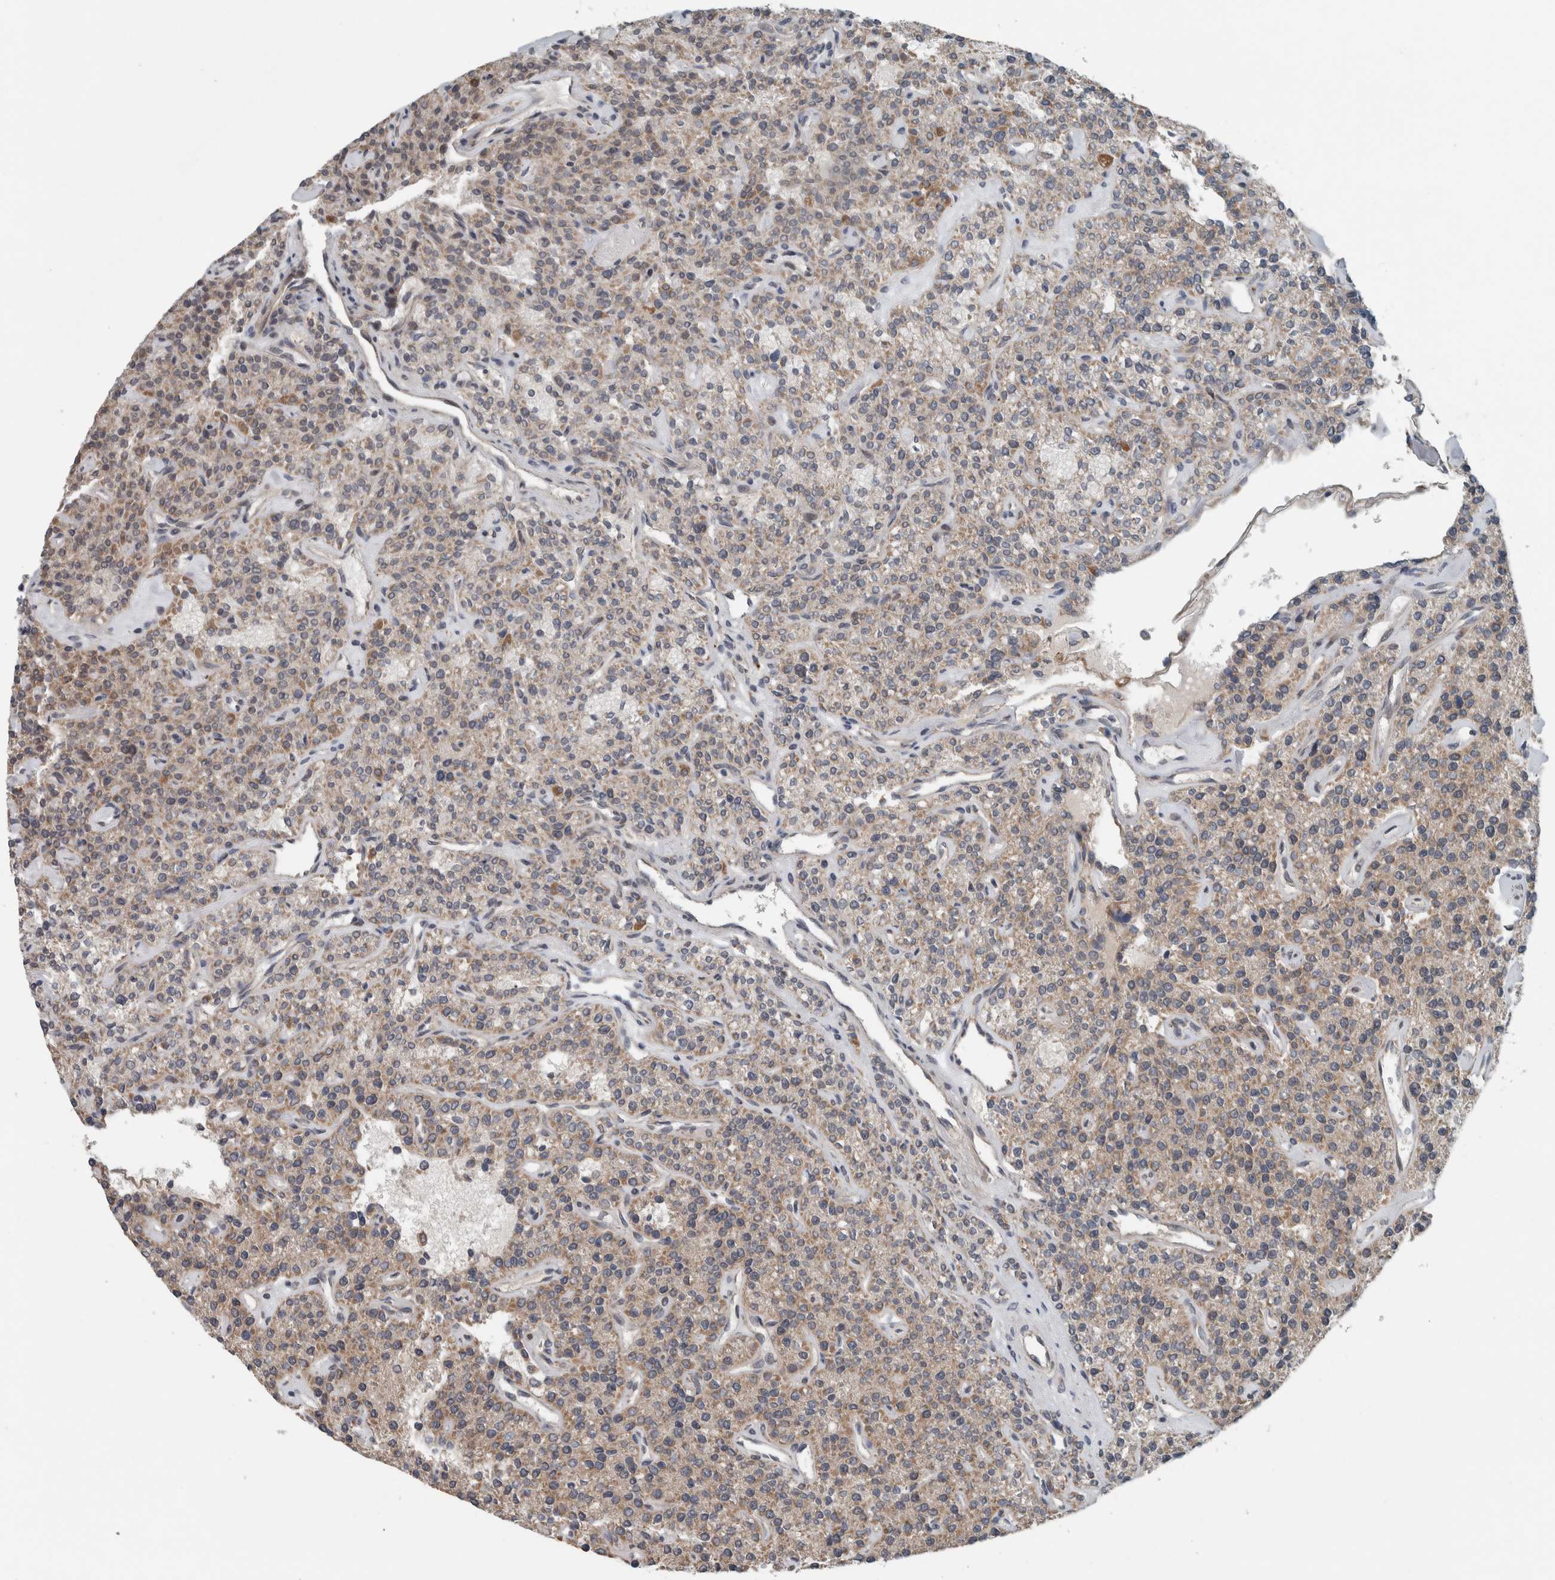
{"staining": {"intensity": "weak", "quantity": ">75%", "location": "cytoplasmic/membranous"}, "tissue": "parathyroid gland", "cell_type": "Glandular cells", "image_type": "normal", "snomed": [{"axis": "morphology", "description": "Normal tissue, NOS"}, {"axis": "topography", "description": "Parathyroid gland"}], "caption": "Immunohistochemical staining of benign human parathyroid gland displays low levels of weak cytoplasmic/membranous positivity in about >75% of glandular cells.", "gene": "GBA2", "patient": {"sex": "male", "age": 46}}